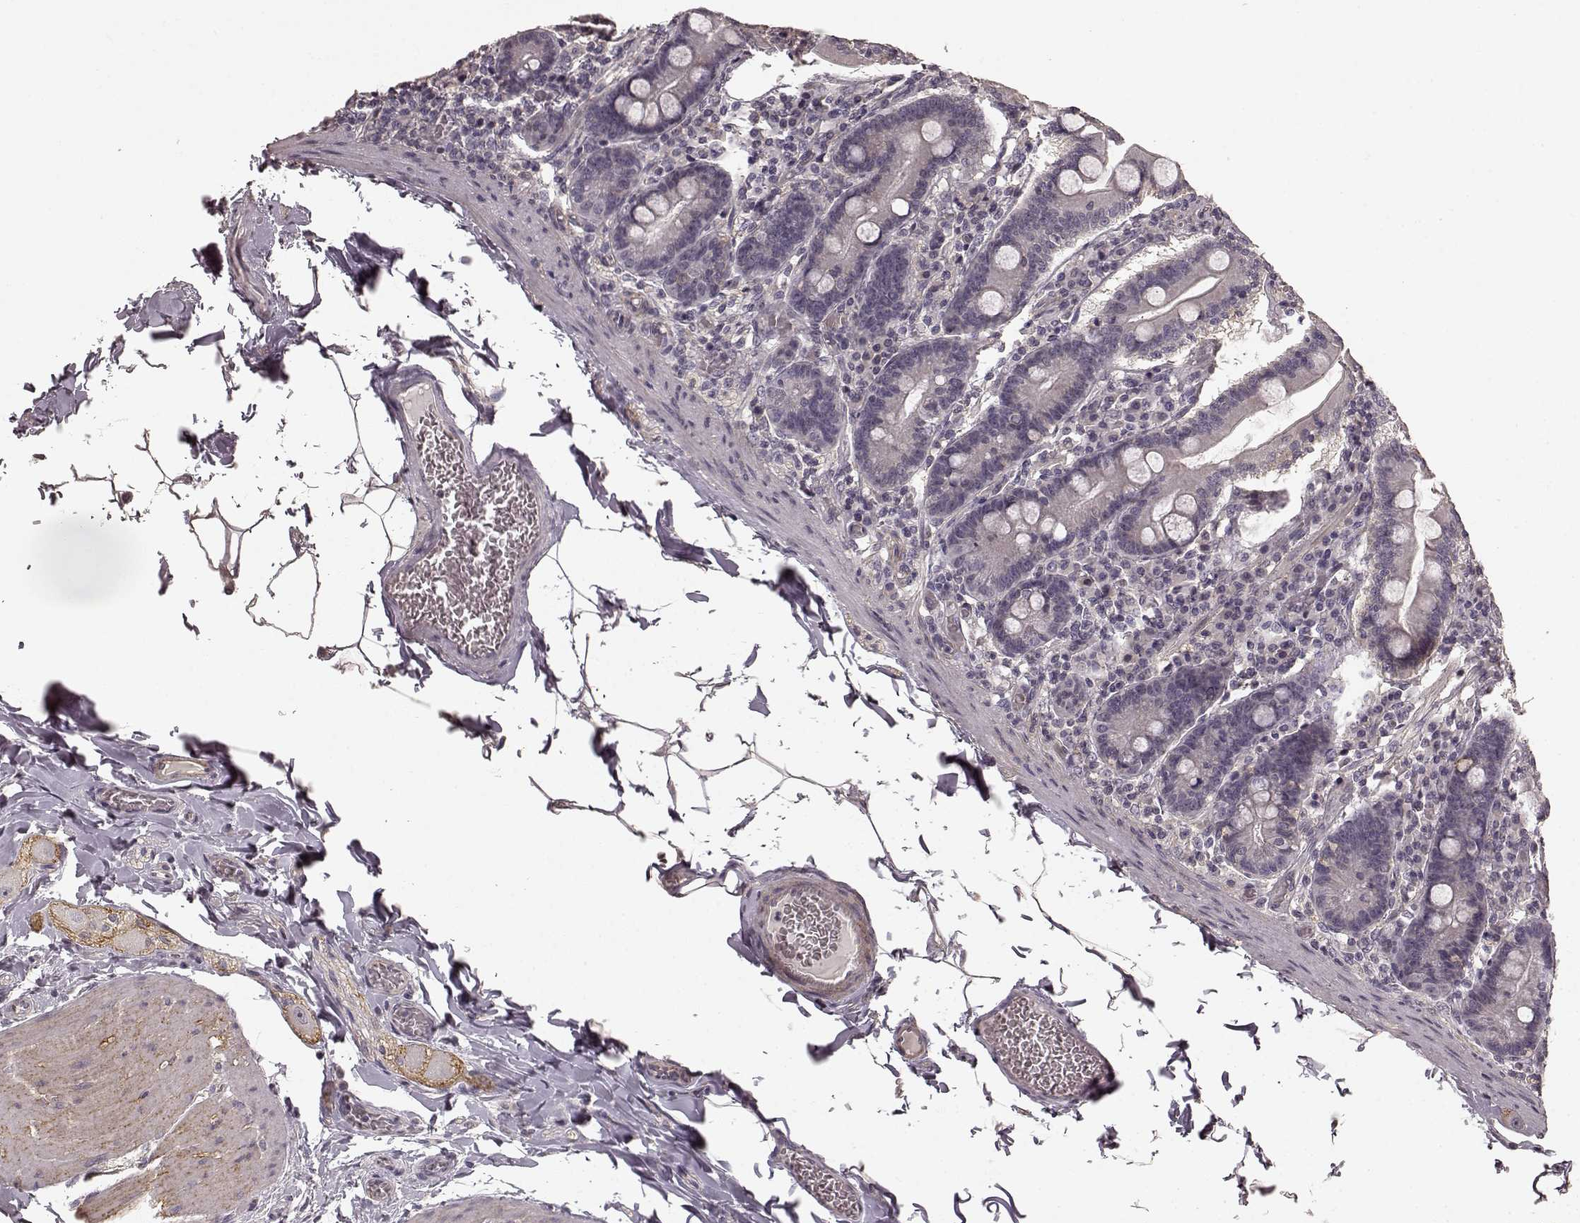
{"staining": {"intensity": "negative", "quantity": "none", "location": "none"}, "tissue": "small intestine", "cell_type": "Glandular cells", "image_type": "normal", "snomed": [{"axis": "morphology", "description": "Normal tissue, NOS"}, {"axis": "topography", "description": "Small intestine"}], "caption": "Normal small intestine was stained to show a protein in brown. There is no significant expression in glandular cells. (Immunohistochemistry, brightfield microscopy, high magnification).", "gene": "PRKCE", "patient": {"sex": "male", "age": 37}}